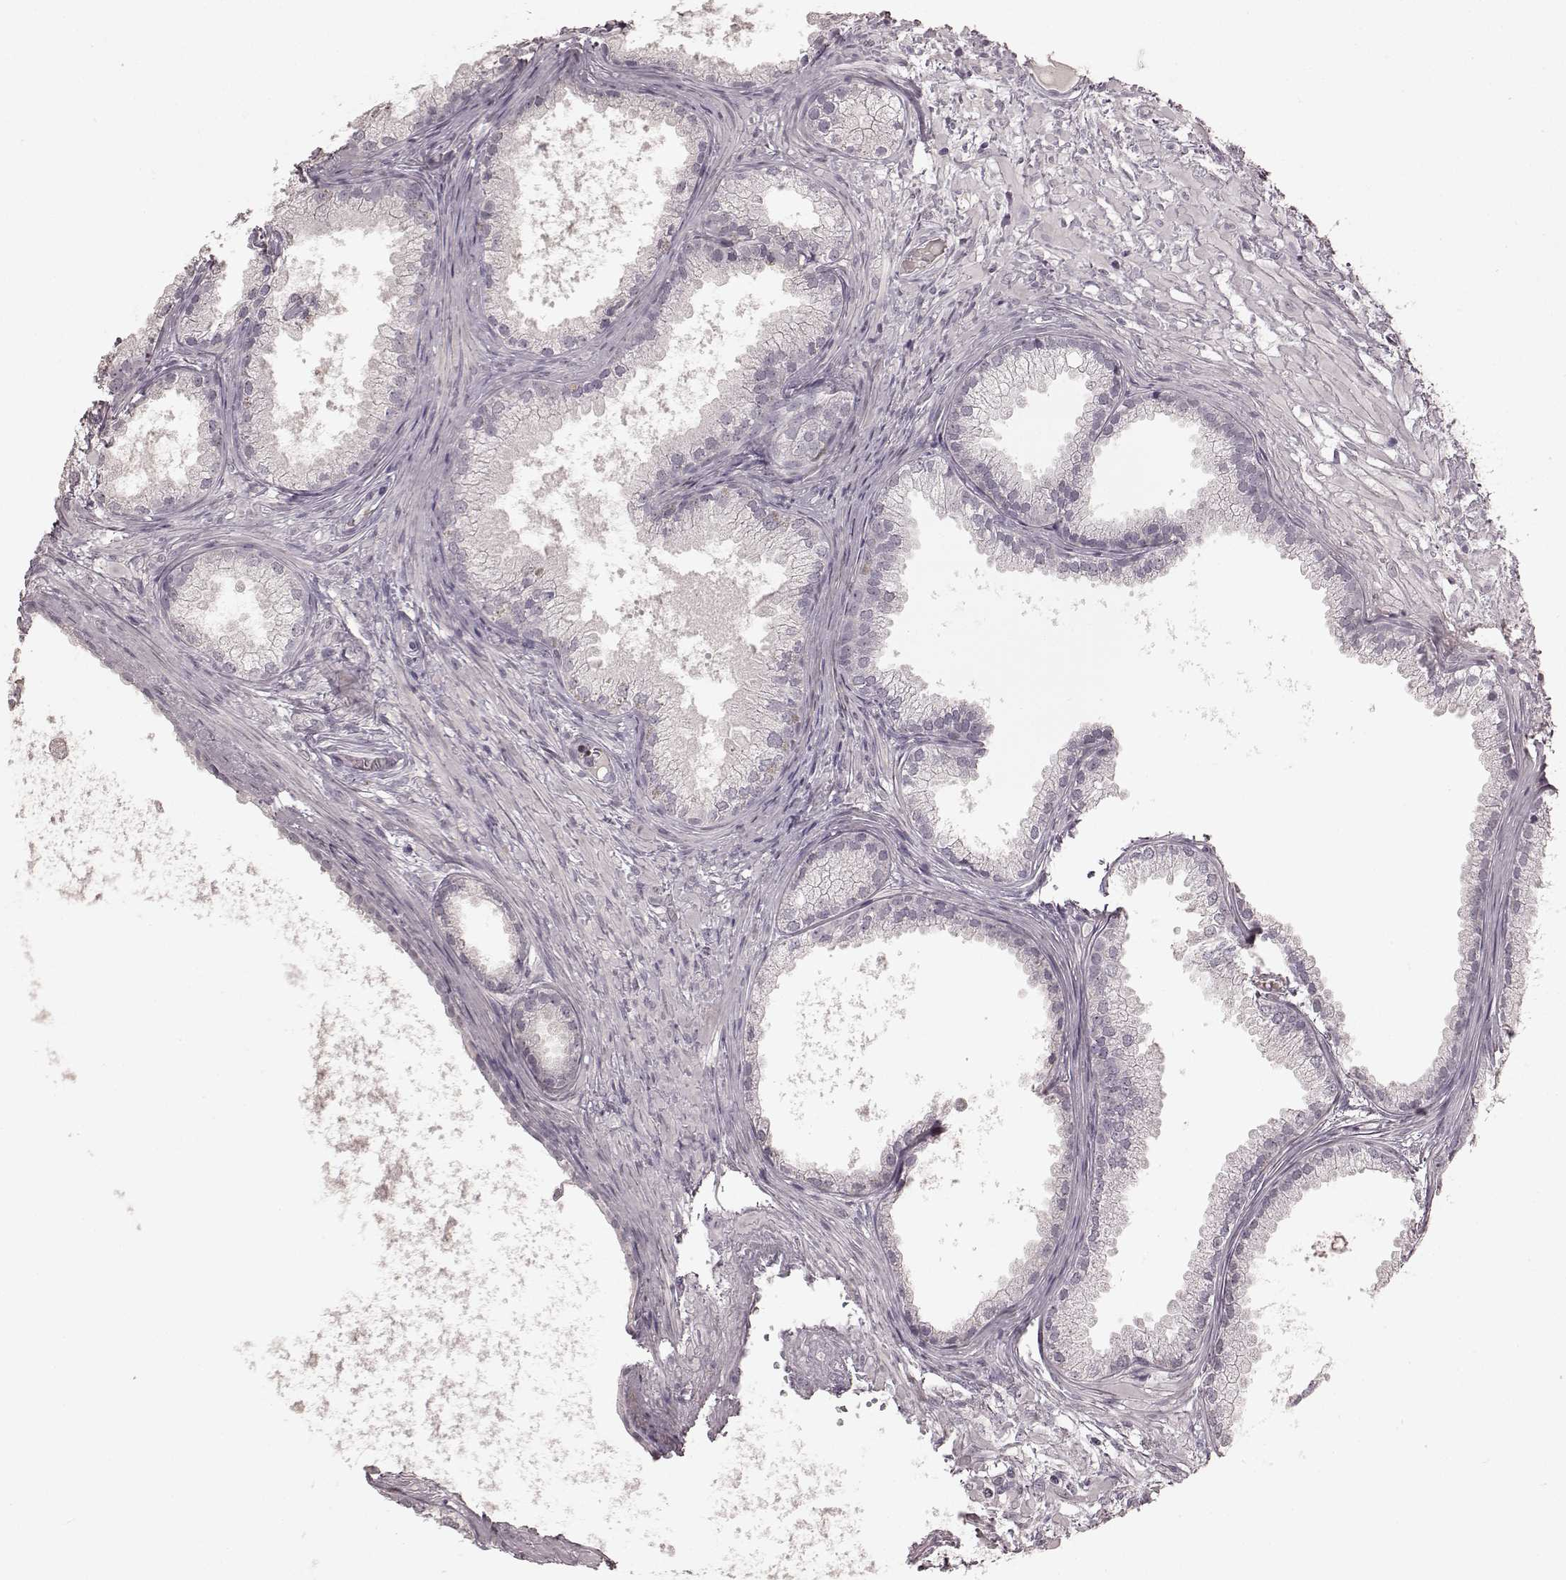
{"staining": {"intensity": "moderate", "quantity": "<25%", "location": "nuclear"}, "tissue": "prostate cancer", "cell_type": "Tumor cells", "image_type": "cancer", "snomed": [{"axis": "morphology", "description": "Adenocarcinoma, High grade"}, {"axis": "topography", "description": "Prostate"}], "caption": "A photomicrograph of human prostate cancer stained for a protein shows moderate nuclear brown staining in tumor cells.", "gene": "CCNA2", "patient": {"sex": "male", "age": 83}}